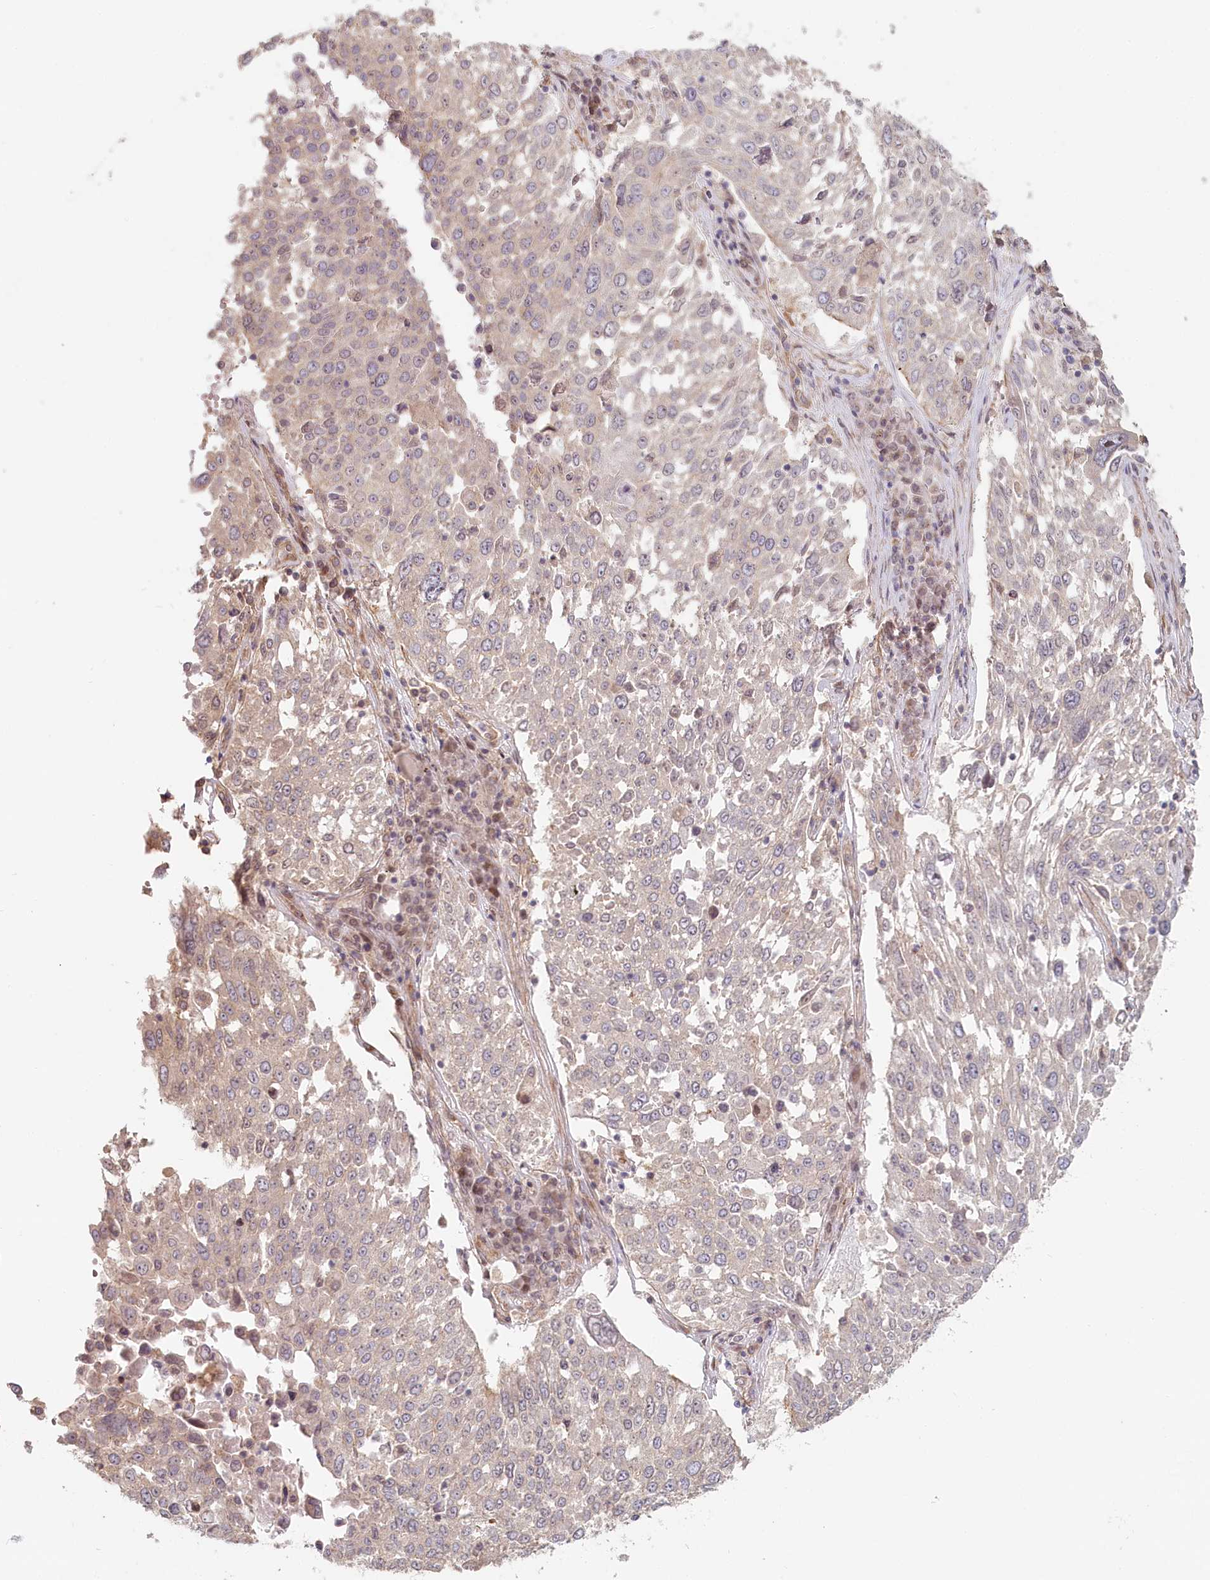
{"staining": {"intensity": "weak", "quantity": "<25%", "location": "cytoplasmic/membranous"}, "tissue": "lung cancer", "cell_type": "Tumor cells", "image_type": "cancer", "snomed": [{"axis": "morphology", "description": "Squamous cell carcinoma, NOS"}, {"axis": "topography", "description": "Lung"}], "caption": "The histopathology image shows no significant staining in tumor cells of lung cancer (squamous cell carcinoma).", "gene": "TCHP", "patient": {"sex": "male", "age": 65}}